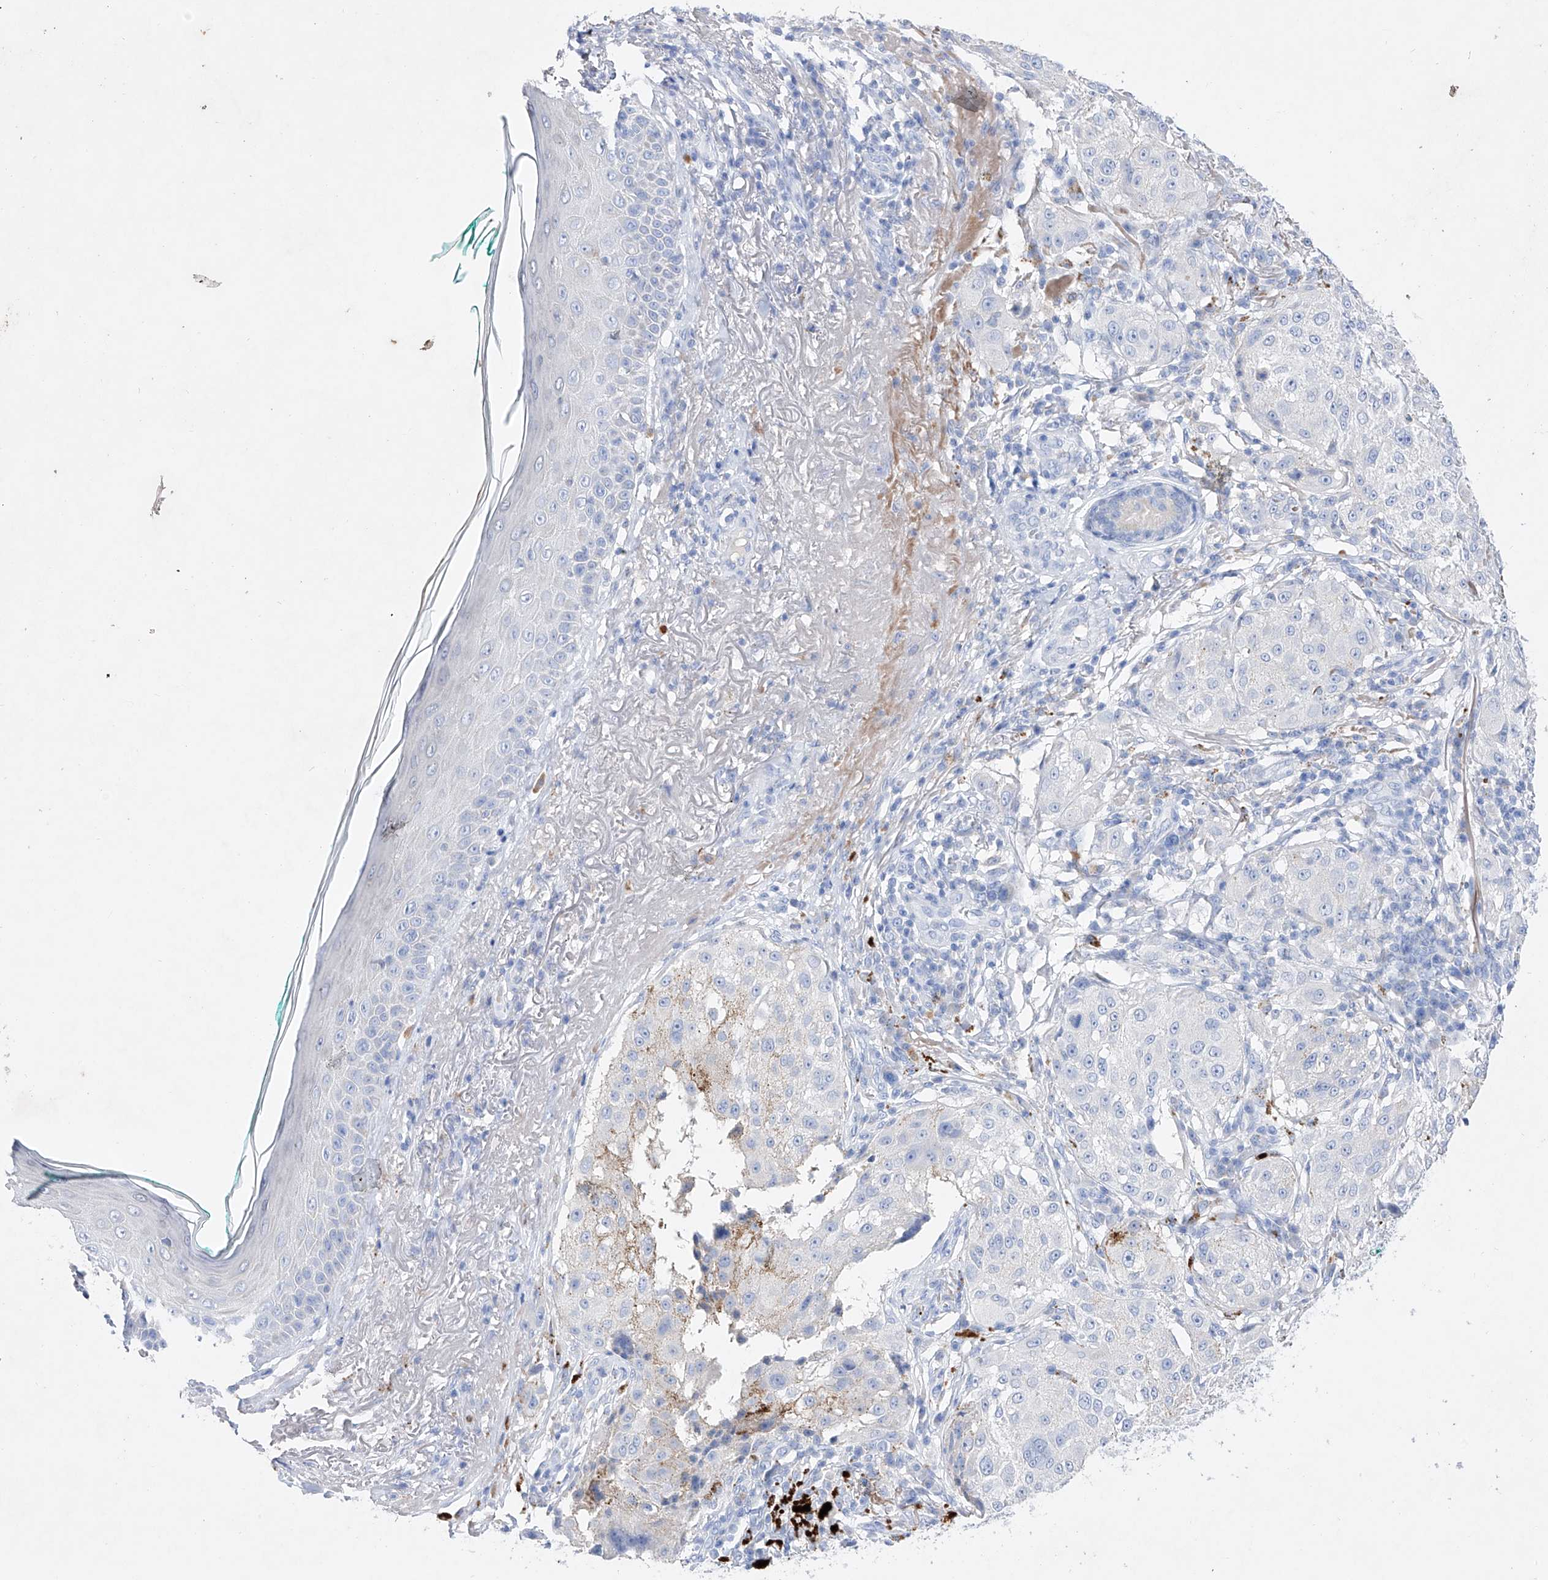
{"staining": {"intensity": "negative", "quantity": "none", "location": "none"}, "tissue": "melanoma", "cell_type": "Tumor cells", "image_type": "cancer", "snomed": [{"axis": "morphology", "description": "Necrosis, NOS"}, {"axis": "morphology", "description": "Malignant melanoma, NOS"}, {"axis": "topography", "description": "Skin"}], "caption": "The micrograph demonstrates no significant positivity in tumor cells of melanoma.", "gene": "TM7SF2", "patient": {"sex": "female", "age": 87}}